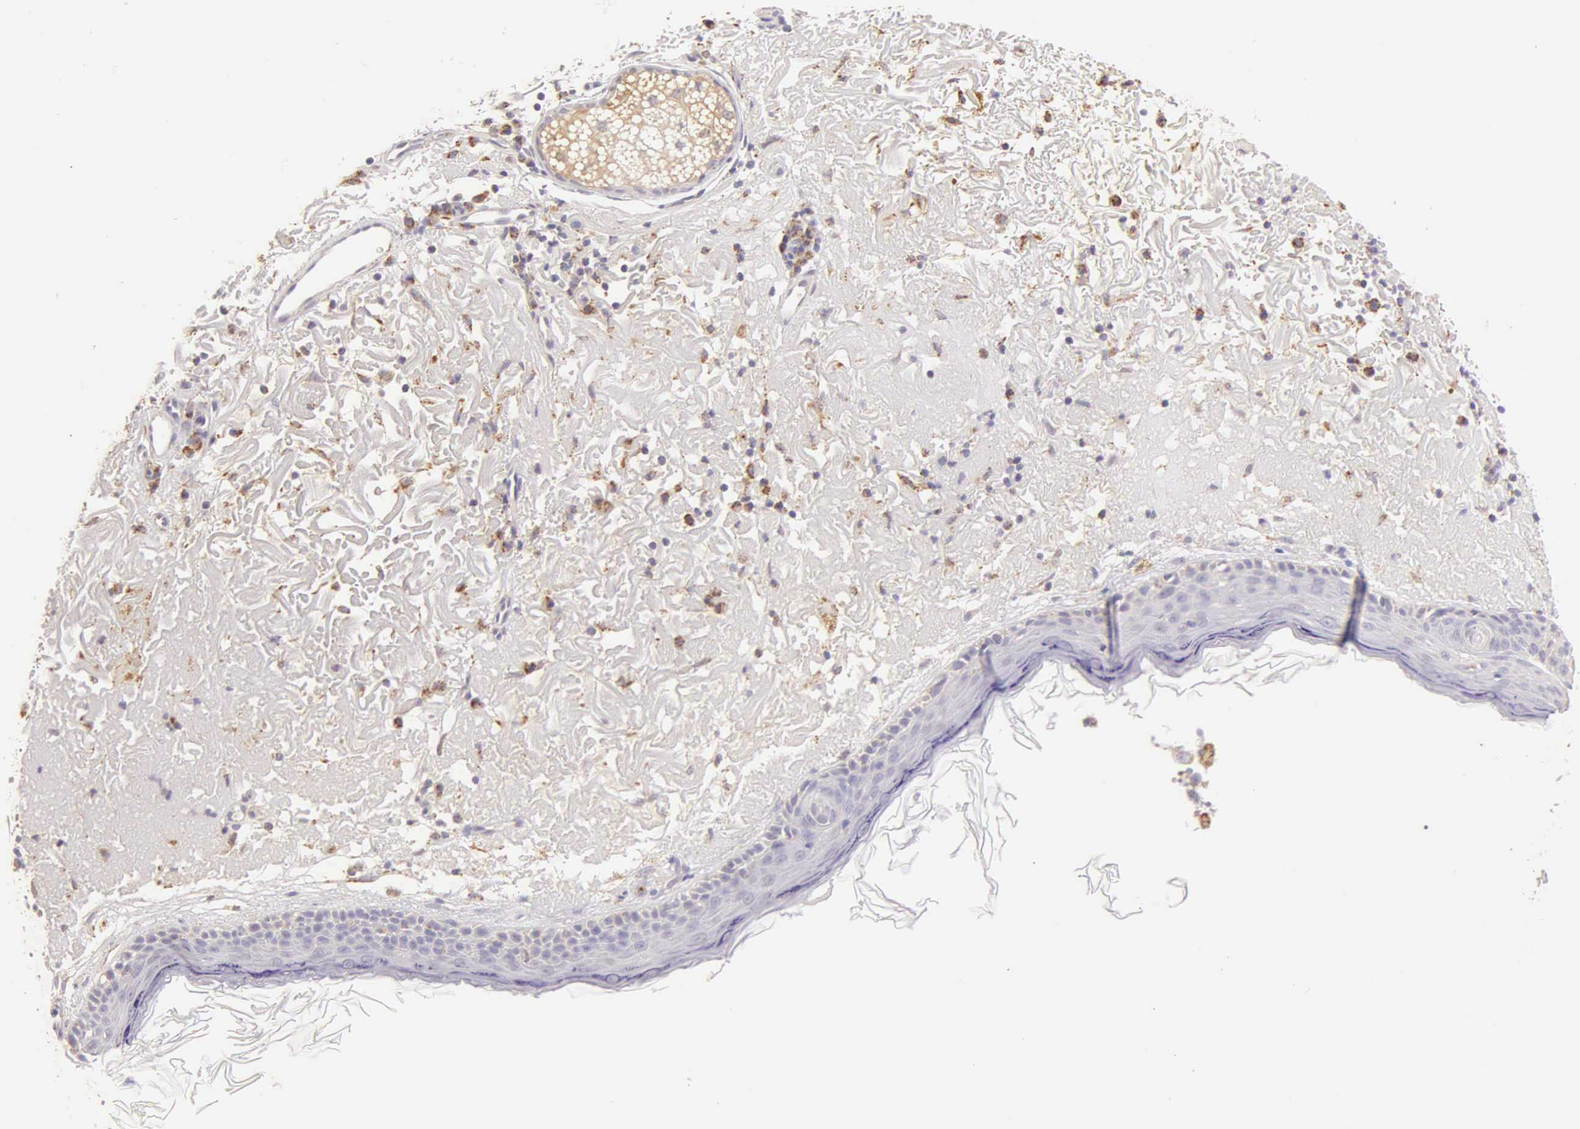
{"staining": {"intensity": "weak", "quantity": ">75%", "location": "cytoplasmic/membranous"}, "tissue": "skin", "cell_type": "Fibroblasts", "image_type": "normal", "snomed": [{"axis": "morphology", "description": "Normal tissue, NOS"}, {"axis": "topography", "description": "Skin"}], "caption": "An IHC image of unremarkable tissue is shown. Protein staining in brown highlights weak cytoplasmic/membranous positivity in skin within fibroblasts.", "gene": "ESR1", "patient": {"sex": "female", "age": 90}}